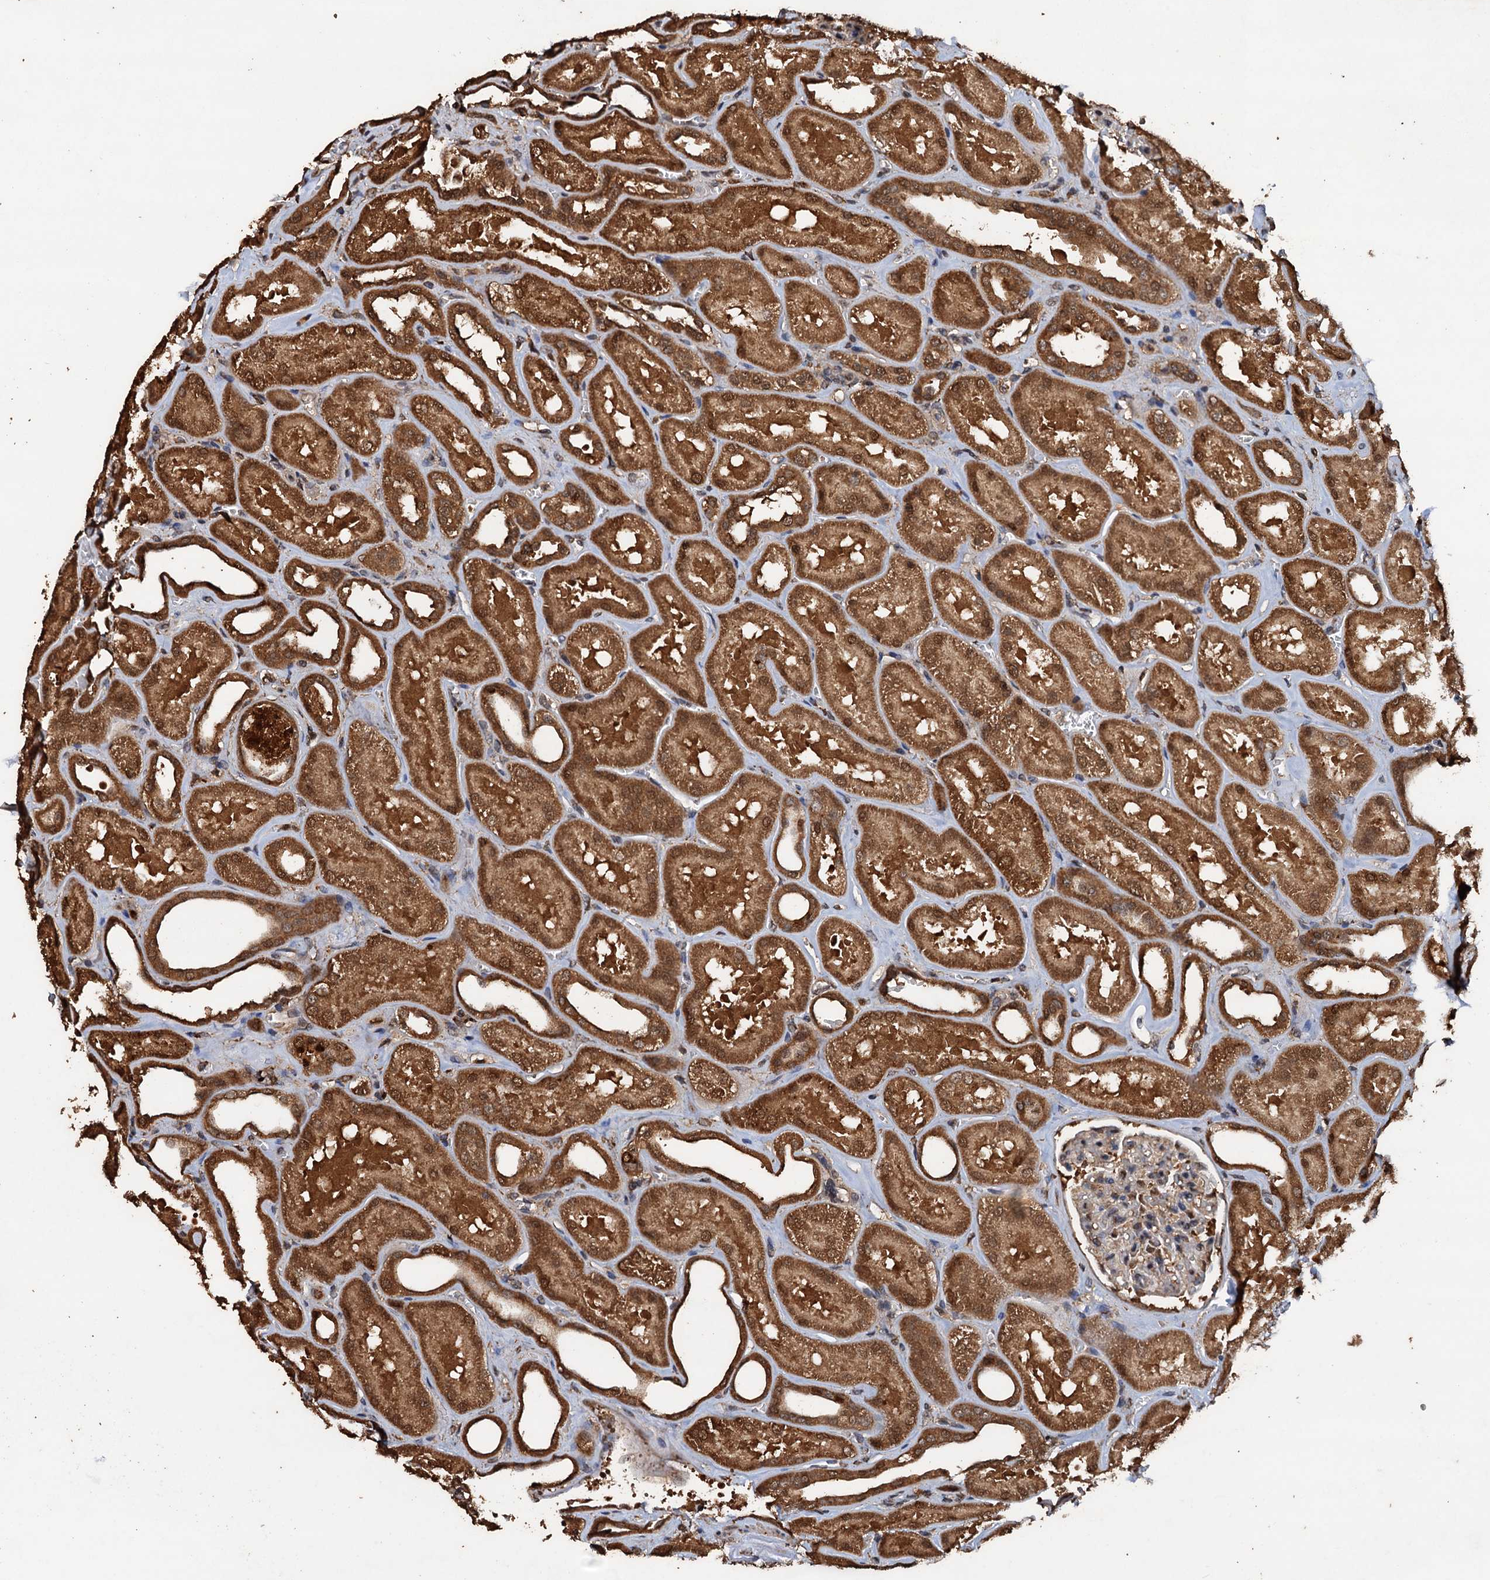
{"staining": {"intensity": "moderate", "quantity": "<25%", "location": "cytoplasmic/membranous"}, "tissue": "kidney", "cell_type": "Cells in glomeruli", "image_type": "normal", "snomed": [{"axis": "morphology", "description": "Normal tissue, NOS"}, {"axis": "morphology", "description": "Adenocarcinoma, NOS"}, {"axis": "topography", "description": "Kidney"}], "caption": "Protein staining of unremarkable kidney demonstrates moderate cytoplasmic/membranous expression in about <25% of cells in glomeruli.", "gene": "PSMD9", "patient": {"sex": "female", "age": 68}}